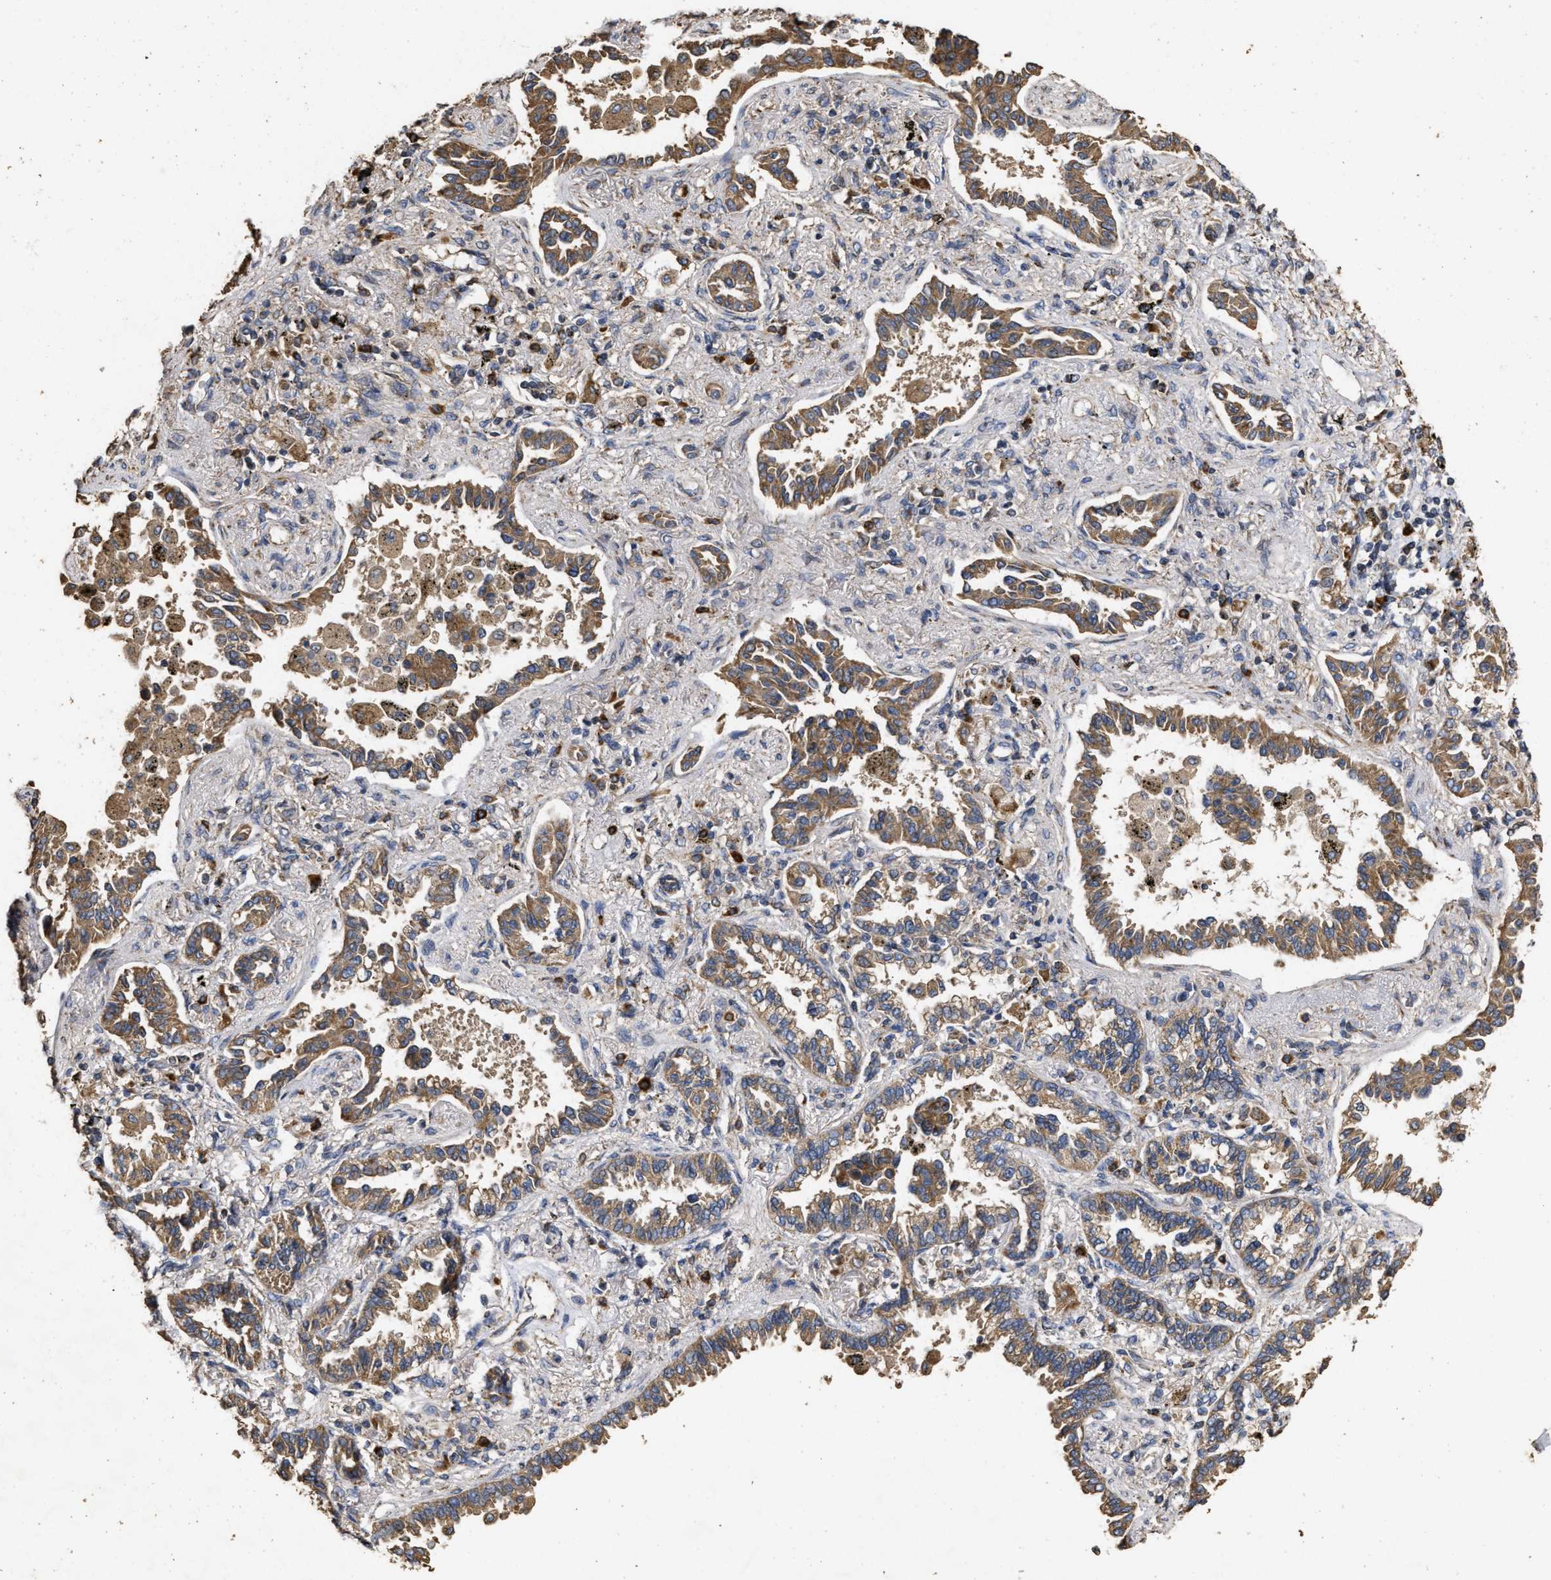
{"staining": {"intensity": "strong", "quantity": ">75%", "location": "cytoplasmic/membranous"}, "tissue": "lung cancer", "cell_type": "Tumor cells", "image_type": "cancer", "snomed": [{"axis": "morphology", "description": "Normal tissue, NOS"}, {"axis": "morphology", "description": "Adenocarcinoma, NOS"}, {"axis": "topography", "description": "Lung"}], "caption": "This is a micrograph of immunohistochemistry staining of lung cancer, which shows strong positivity in the cytoplasmic/membranous of tumor cells.", "gene": "NAV1", "patient": {"sex": "male", "age": 59}}